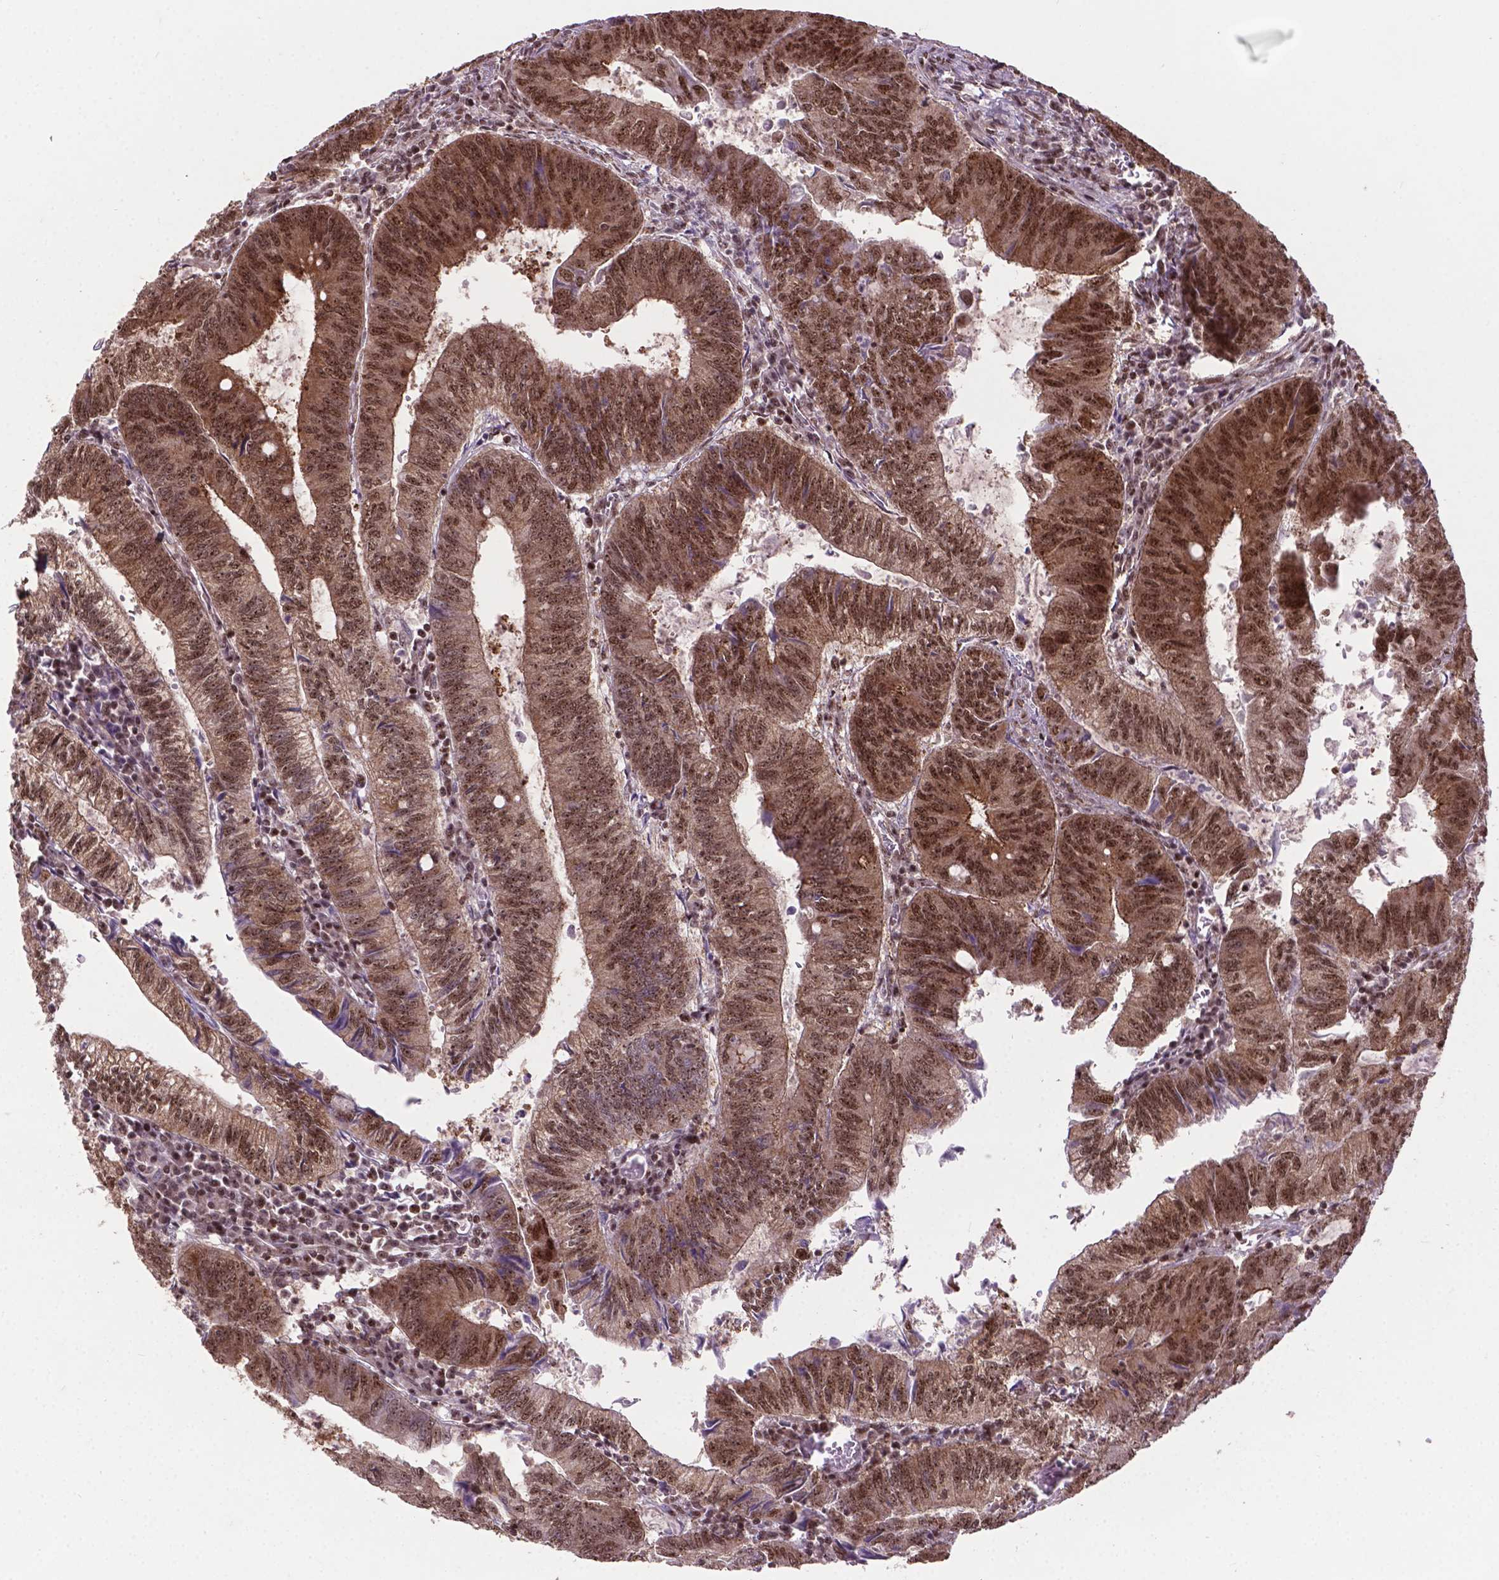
{"staining": {"intensity": "strong", "quantity": ">75%", "location": "cytoplasmic/membranous,nuclear"}, "tissue": "colorectal cancer", "cell_type": "Tumor cells", "image_type": "cancer", "snomed": [{"axis": "morphology", "description": "Adenocarcinoma, NOS"}, {"axis": "topography", "description": "Colon"}], "caption": "Immunohistochemistry photomicrograph of neoplastic tissue: human colorectal adenocarcinoma stained using immunohistochemistry demonstrates high levels of strong protein expression localized specifically in the cytoplasmic/membranous and nuclear of tumor cells, appearing as a cytoplasmic/membranous and nuclear brown color.", "gene": "CSNK2A1", "patient": {"sex": "male", "age": 67}}